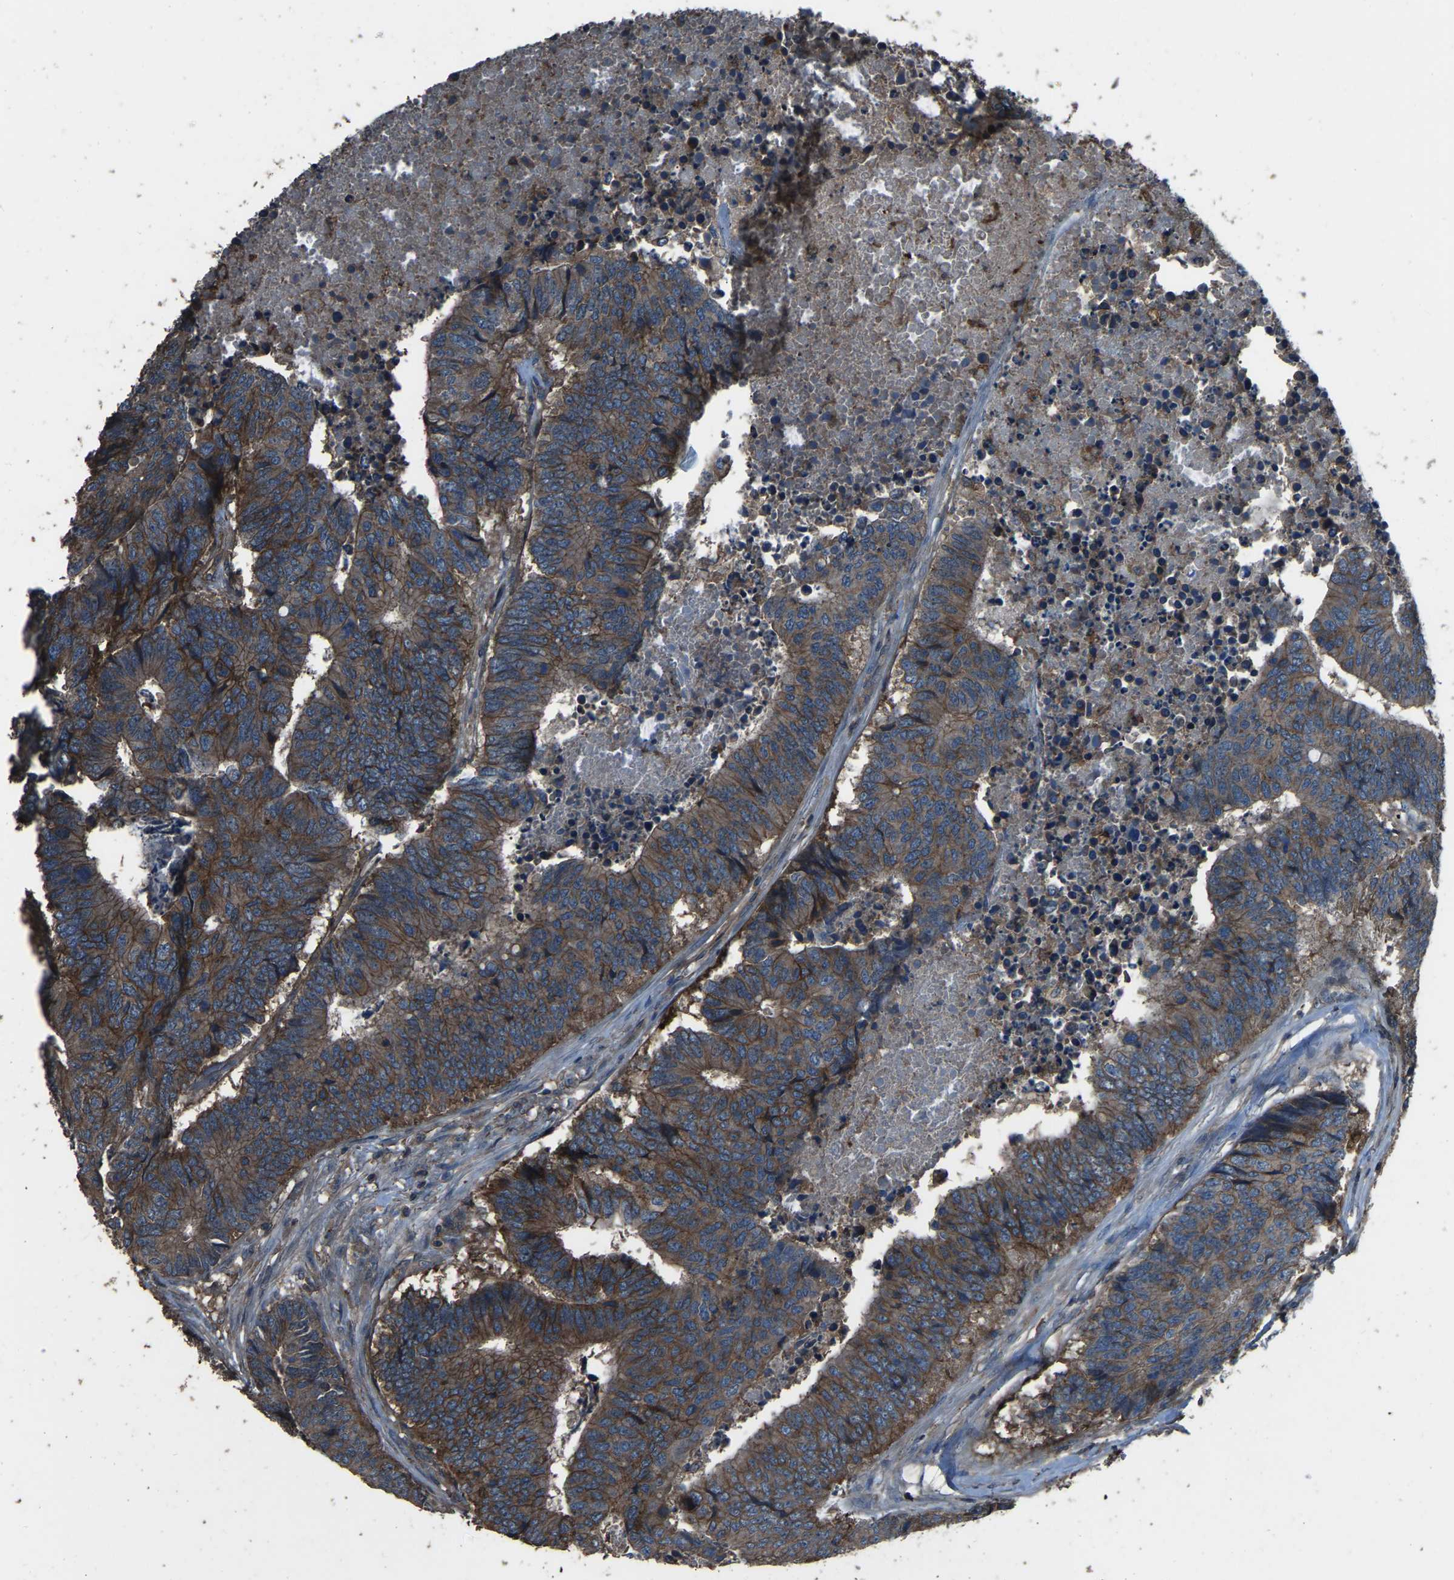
{"staining": {"intensity": "strong", "quantity": "25%-75%", "location": "cytoplasmic/membranous"}, "tissue": "colorectal cancer", "cell_type": "Tumor cells", "image_type": "cancer", "snomed": [{"axis": "morphology", "description": "Adenocarcinoma, NOS"}, {"axis": "topography", "description": "Rectum"}], "caption": "An IHC photomicrograph of neoplastic tissue is shown. Protein staining in brown highlights strong cytoplasmic/membranous positivity in colorectal adenocarcinoma within tumor cells. (brown staining indicates protein expression, while blue staining denotes nuclei).", "gene": "SLC4A2", "patient": {"sex": "male", "age": 84}}